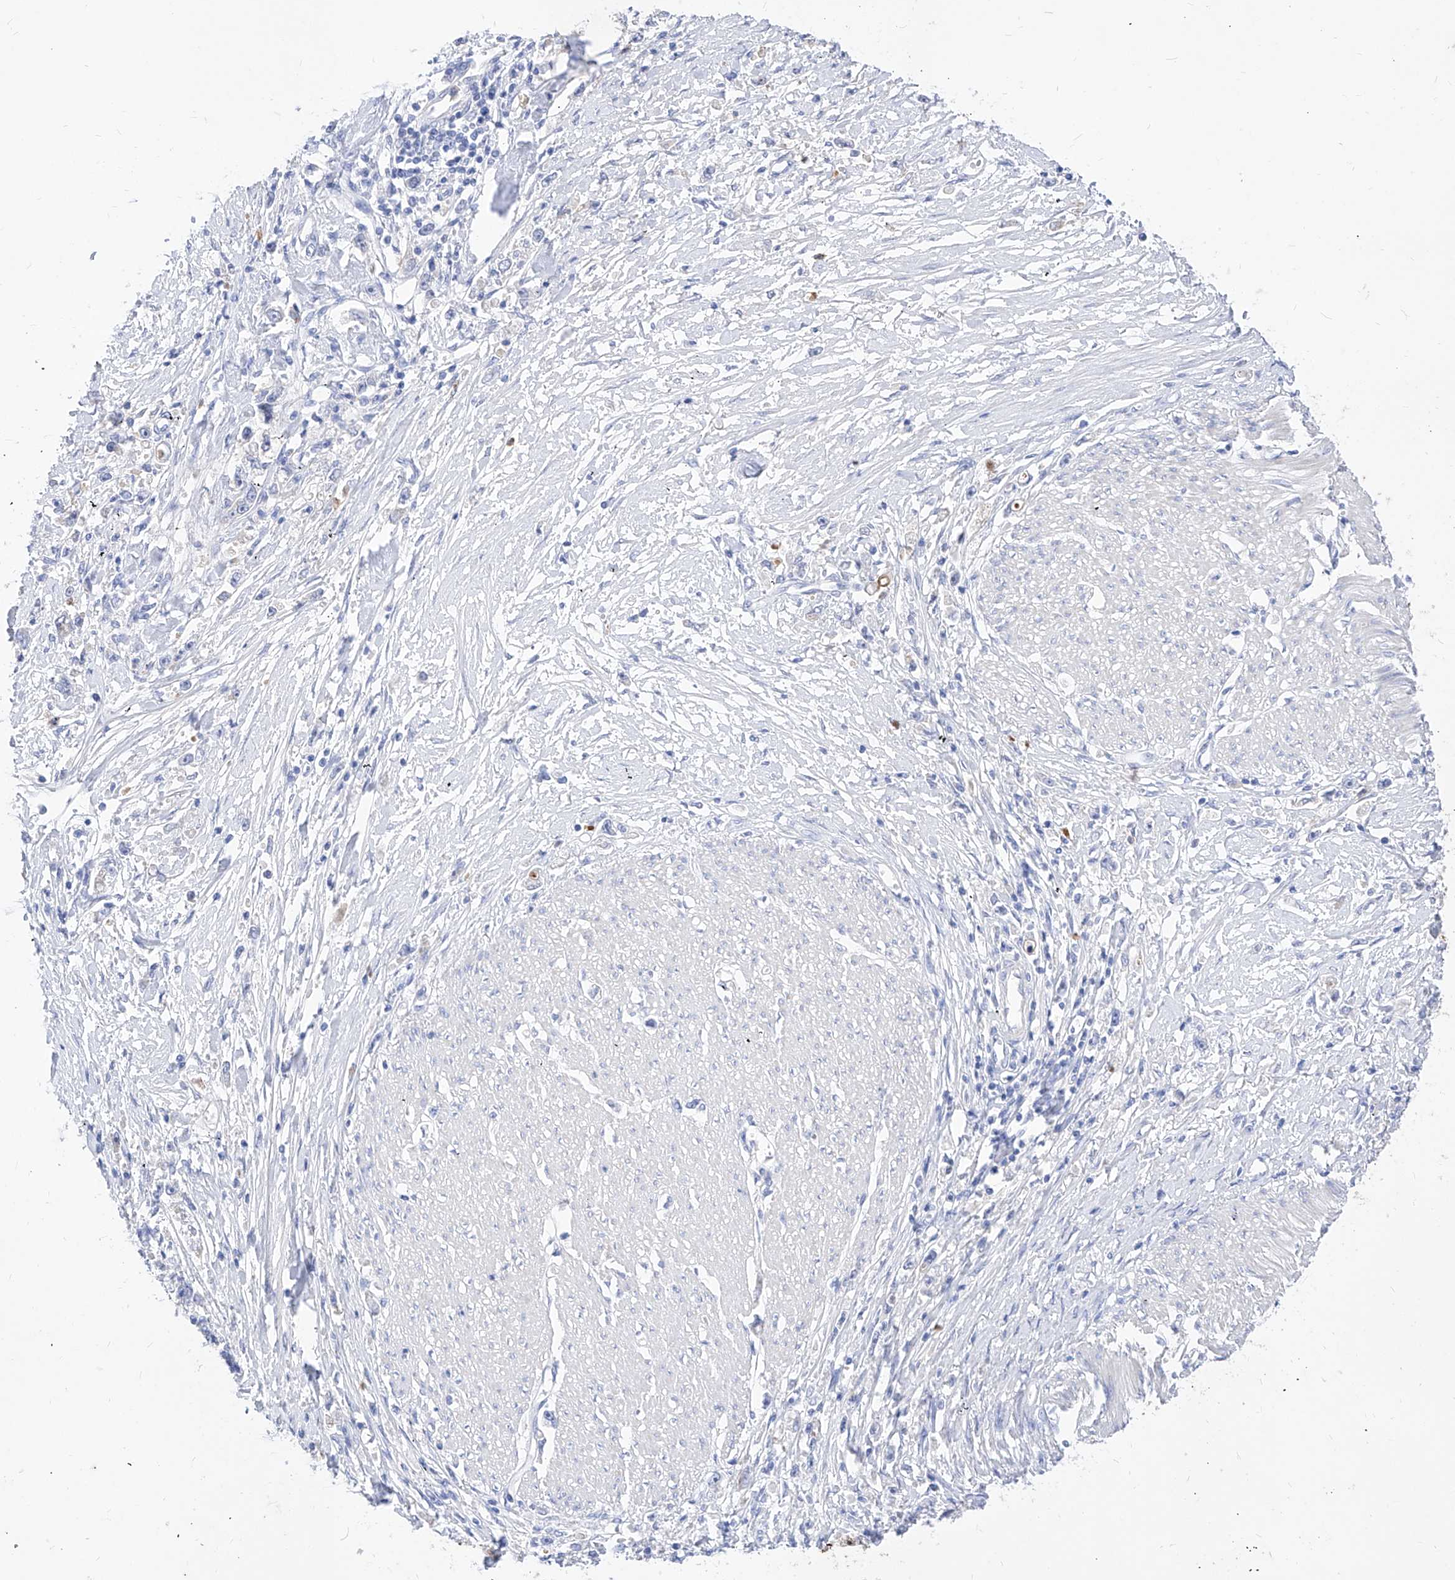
{"staining": {"intensity": "negative", "quantity": "none", "location": "none"}, "tissue": "stomach cancer", "cell_type": "Tumor cells", "image_type": "cancer", "snomed": [{"axis": "morphology", "description": "Adenocarcinoma, NOS"}, {"axis": "topography", "description": "Stomach"}], "caption": "Photomicrograph shows no significant protein positivity in tumor cells of stomach cancer (adenocarcinoma).", "gene": "VAX1", "patient": {"sex": "female", "age": 59}}